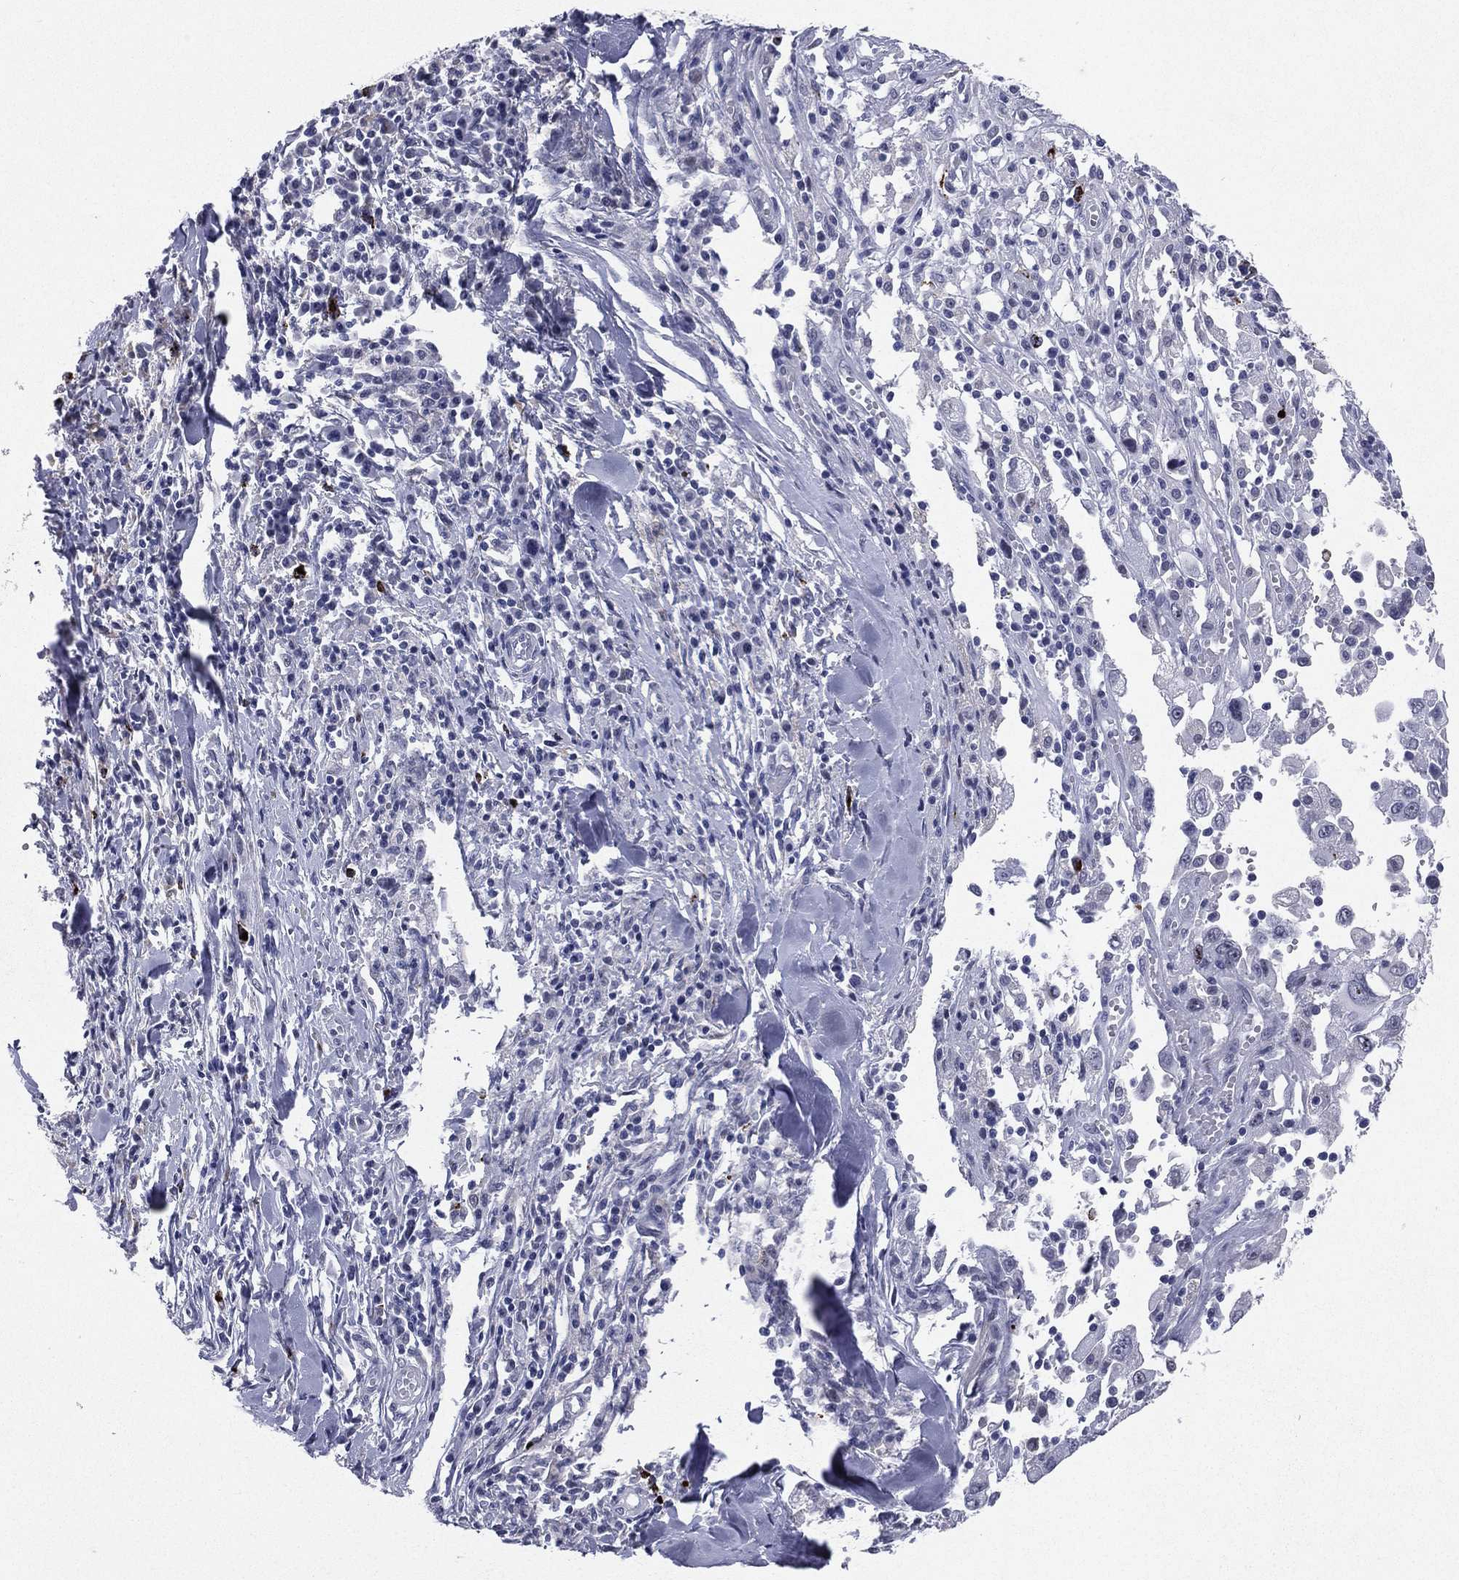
{"staining": {"intensity": "negative", "quantity": "none", "location": "none"}, "tissue": "melanoma", "cell_type": "Tumor cells", "image_type": "cancer", "snomed": [{"axis": "morphology", "description": "Malignant melanoma, Metastatic site"}, {"axis": "topography", "description": "Lymph node"}], "caption": "This micrograph is of malignant melanoma (metastatic site) stained with immunohistochemistry (IHC) to label a protein in brown with the nuclei are counter-stained blue. There is no positivity in tumor cells.", "gene": "HLA-DOA", "patient": {"sex": "male", "age": 50}}